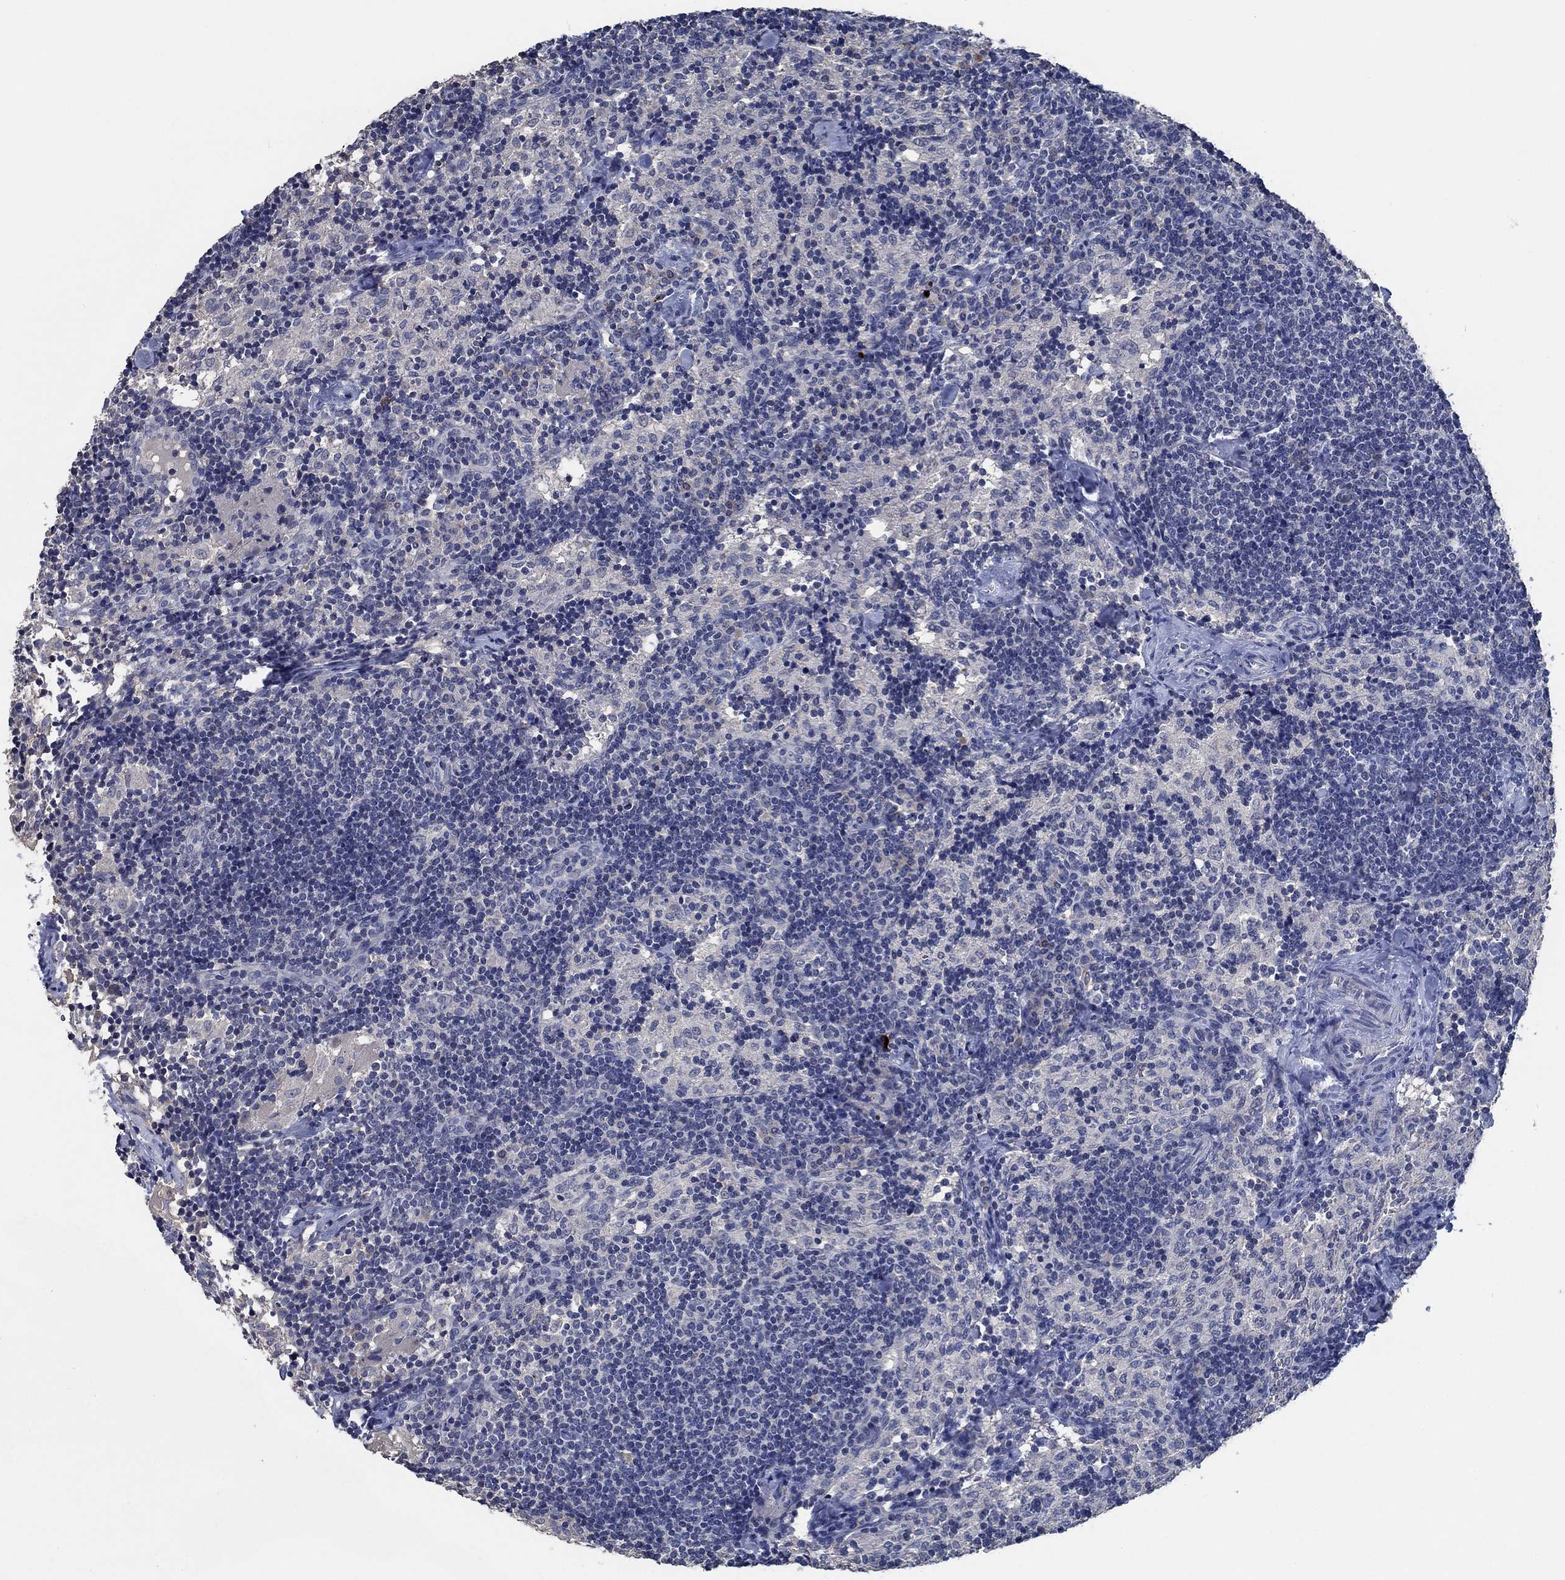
{"staining": {"intensity": "negative", "quantity": "none", "location": "none"}, "tissue": "lymph node", "cell_type": "Germinal center cells", "image_type": "normal", "snomed": [{"axis": "morphology", "description": "Normal tissue, NOS"}, {"axis": "topography", "description": "Lymph node"}], "caption": "Lymph node was stained to show a protein in brown. There is no significant expression in germinal center cells. The staining was performed using DAB to visualize the protein expression in brown, while the nuclei were stained in blue with hematoxylin (Magnification: 20x).", "gene": "OBSCN", "patient": {"sex": "female", "age": 52}}